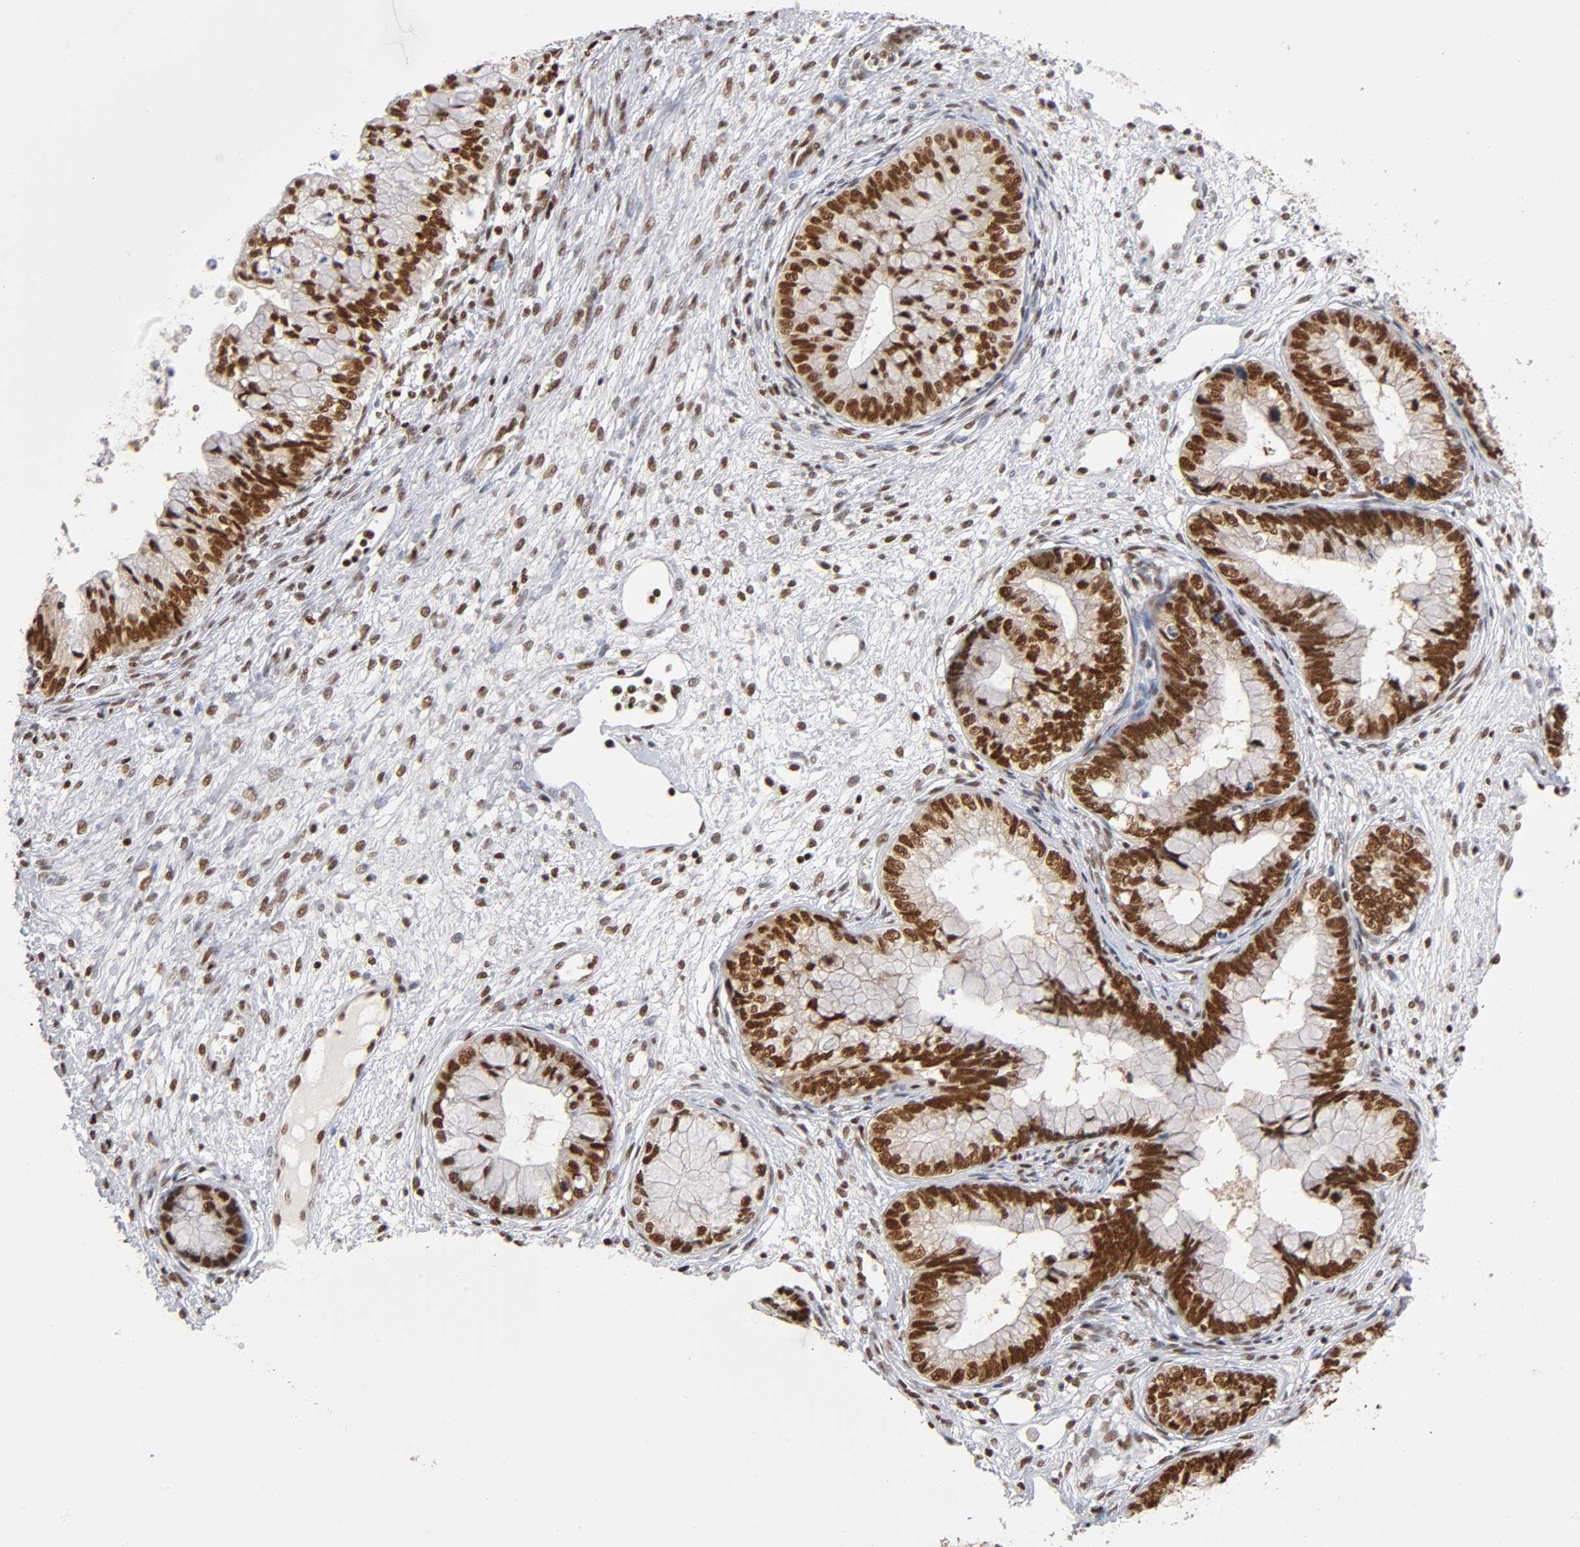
{"staining": {"intensity": "strong", "quantity": ">75%", "location": "nuclear"}, "tissue": "cervical cancer", "cell_type": "Tumor cells", "image_type": "cancer", "snomed": [{"axis": "morphology", "description": "Adenocarcinoma, NOS"}, {"axis": "topography", "description": "Cervix"}], "caption": "DAB immunohistochemical staining of human cervical cancer (adenocarcinoma) shows strong nuclear protein positivity in about >75% of tumor cells.", "gene": "ILKAP", "patient": {"sex": "female", "age": 44}}